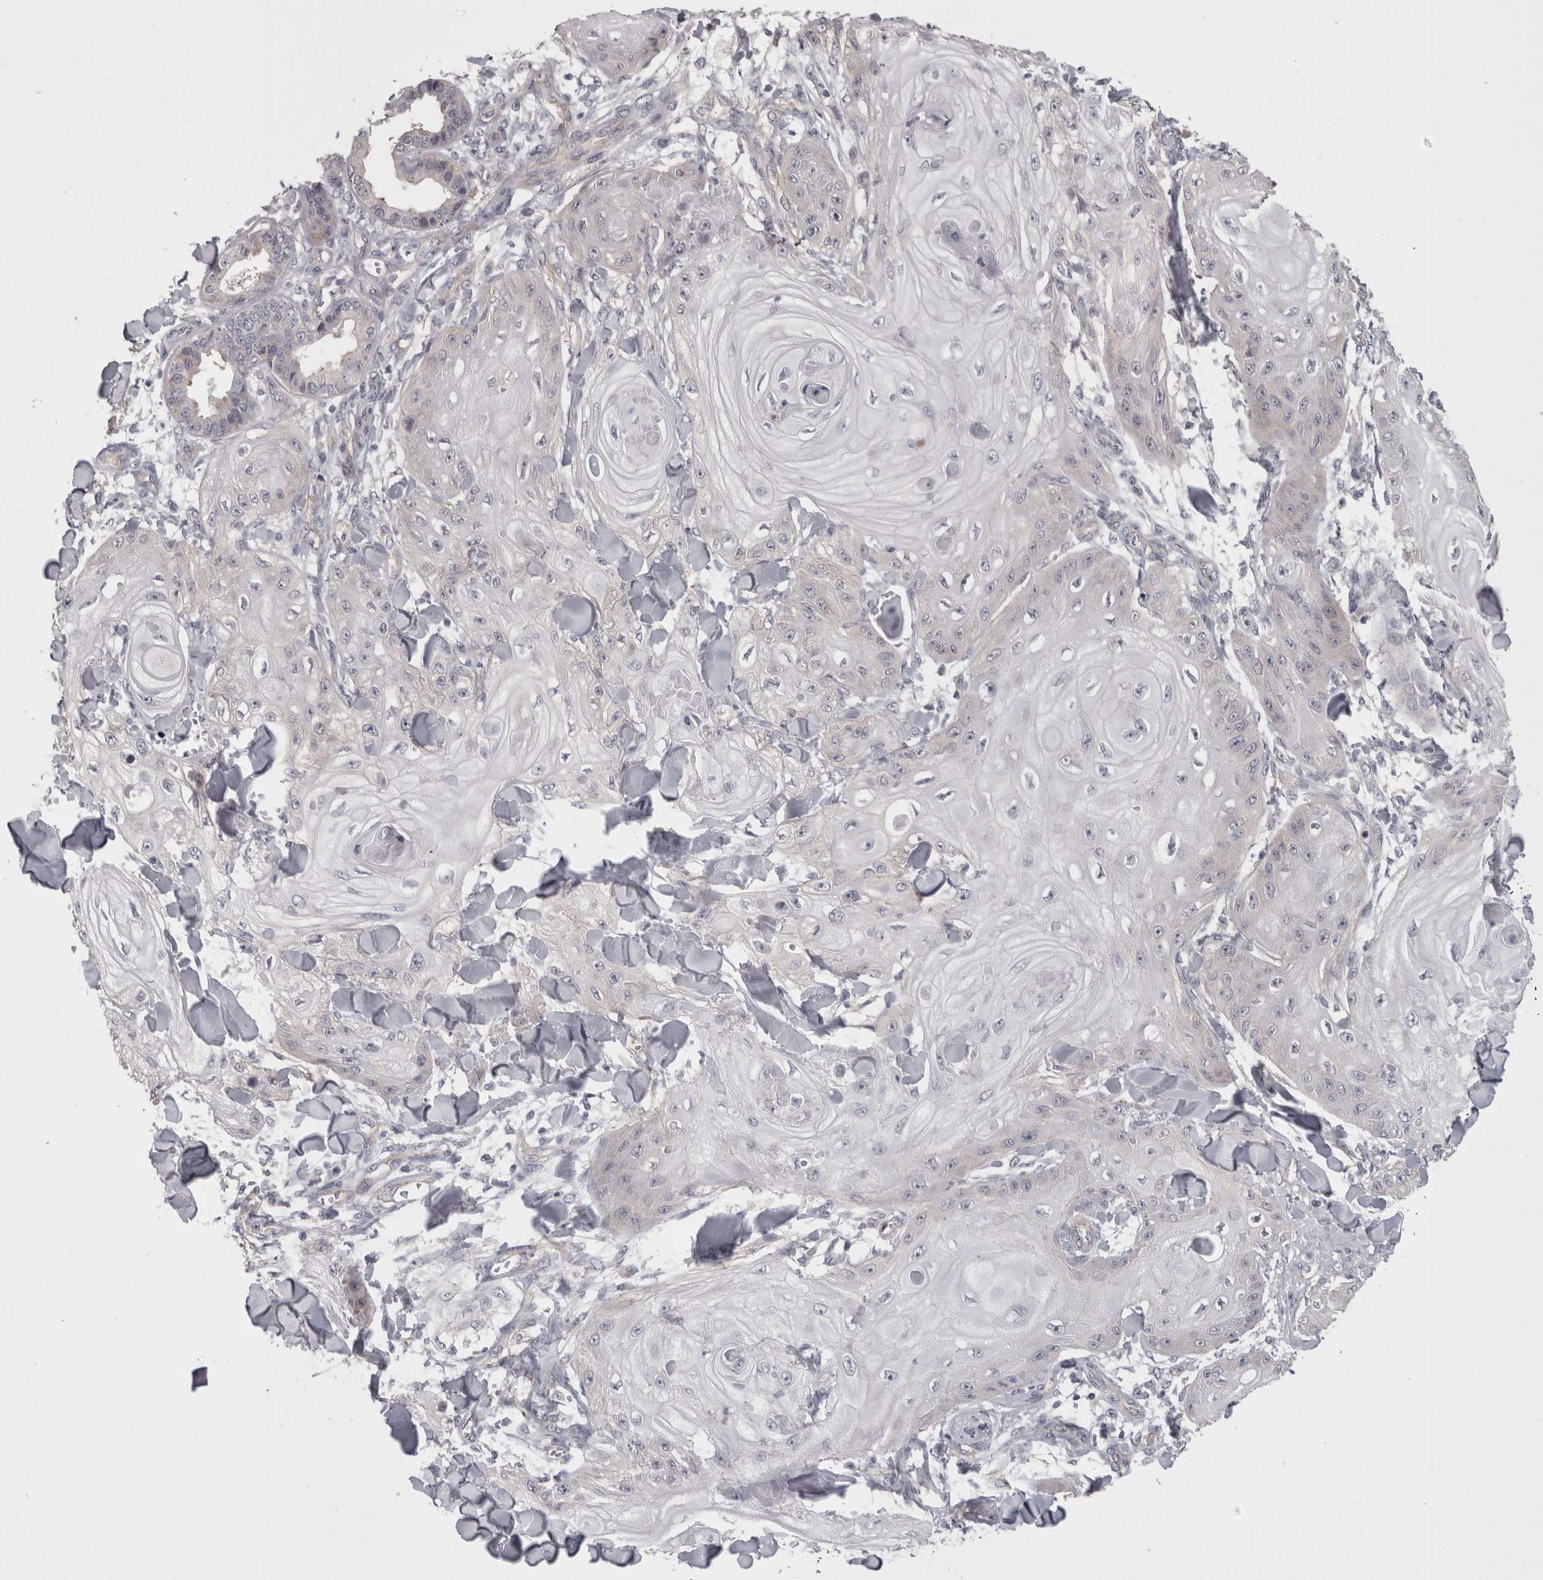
{"staining": {"intensity": "negative", "quantity": "none", "location": "none"}, "tissue": "skin cancer", "cell_type": "Tumor cells", "image_type": "cancer", "snomed": [{"axis": "morphology", "description": "Squamous cell carcinoma, NOS"}, {"axis": "topography", "description": "Skin"}], "caption": "Immunohistochemistry (IHC) image of human skin cancer (squamous cell carcinoma) stained for a protein (brown), which exhibits no staining in tumor cells.", "gene": "LYZL6", "patient": {"sex": "male", "age": 74}}